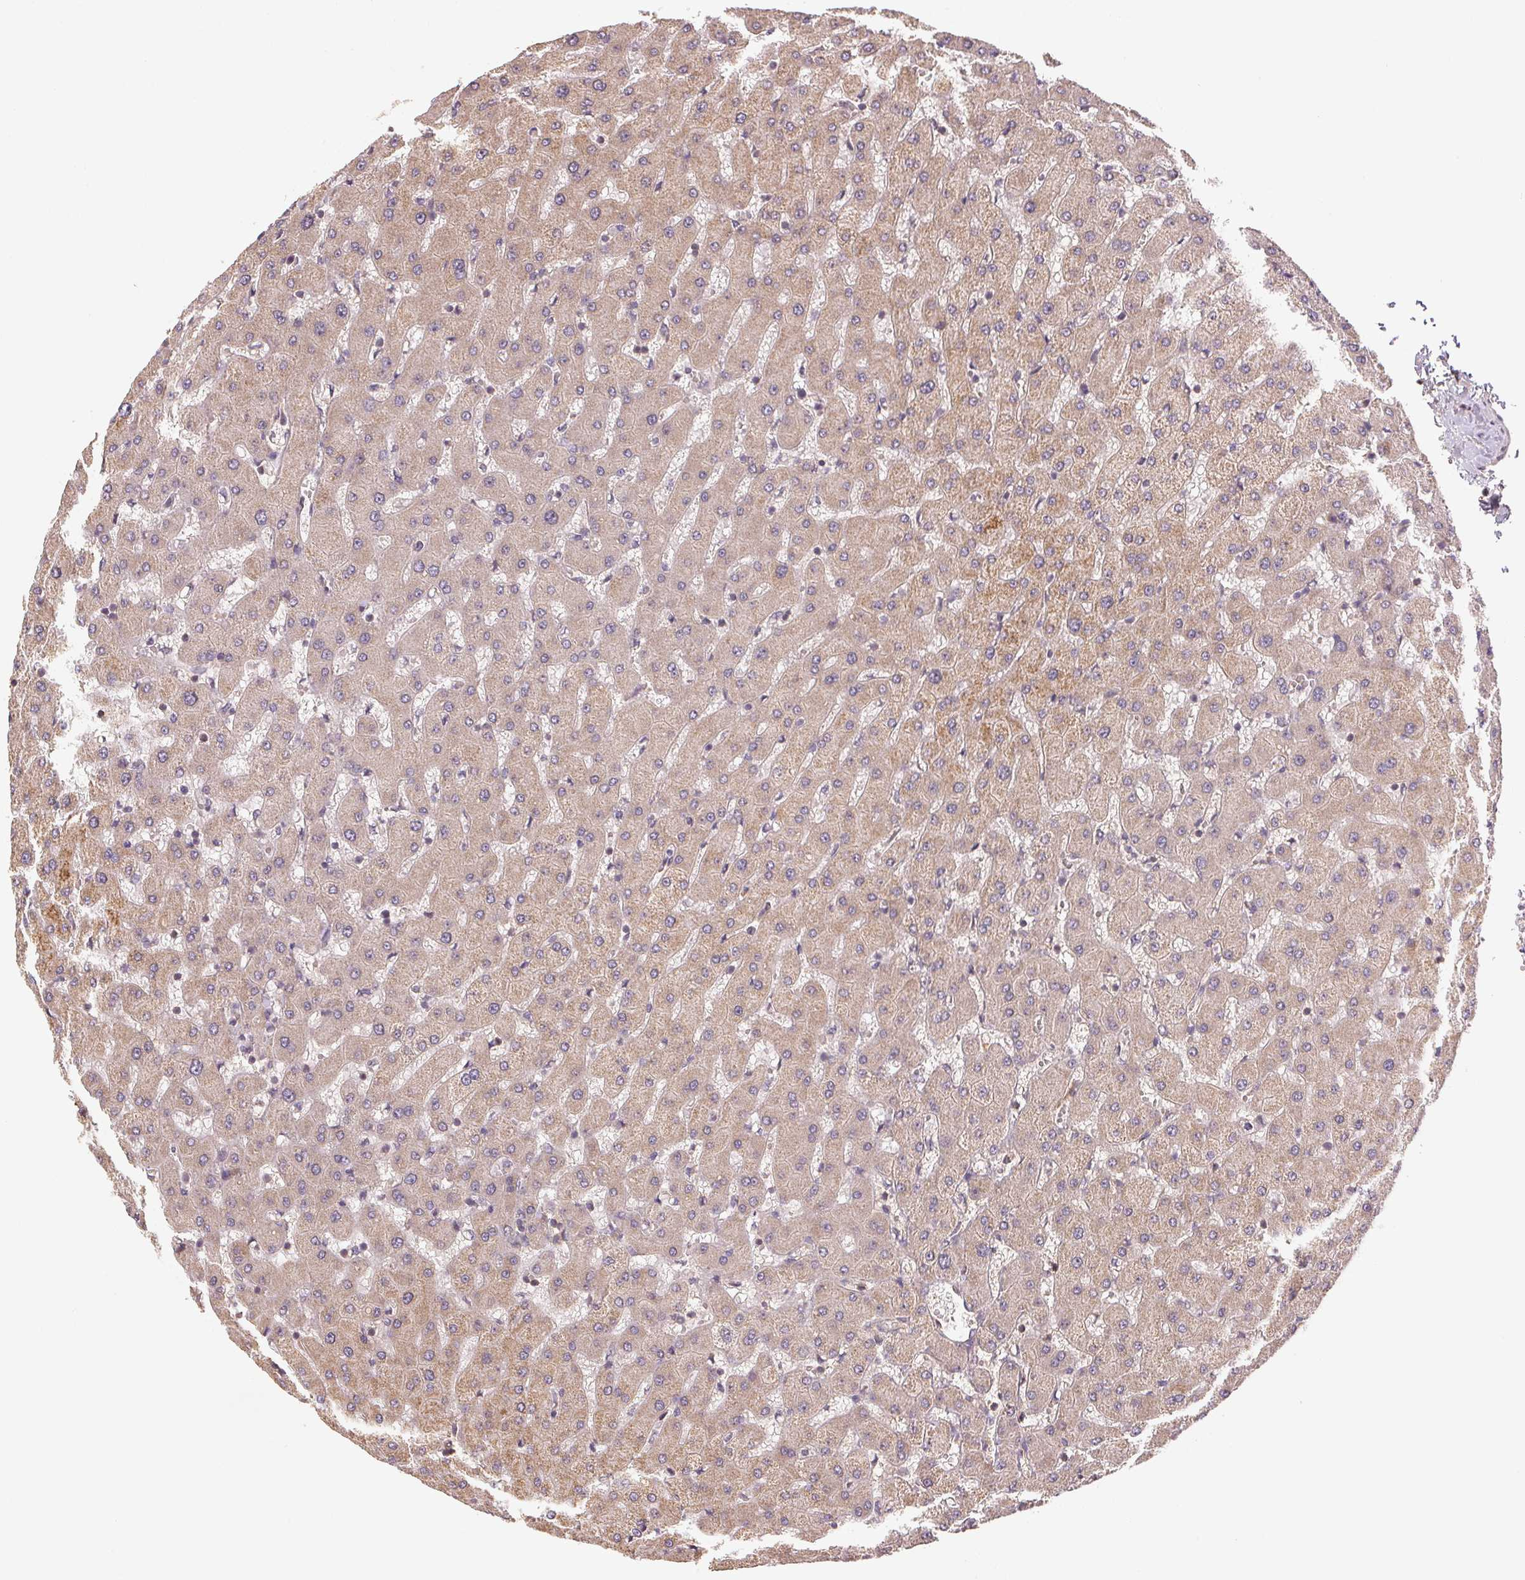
{"staining": {"intensity": "negative", "quantity": "none", "location": "none"}, "tissue": "liver", "cell_type": "Cholangiocytes", "image_type": "normal", "snomed": [{"axis": "morphology", "description": "Normal tissue, NOS"}, {"axis": "topography", "description": "Liver"}], "caption": "The histopathology image displays no staining of cholangiocytes in normal liver. The staining was performed using DAB to visualize the protein expression in brown, while the nuclei were stained in blue with hematoxylin (Magnification: 20x).", "gene": "RALA", "patient": {"sex": "female", "age": 63}}